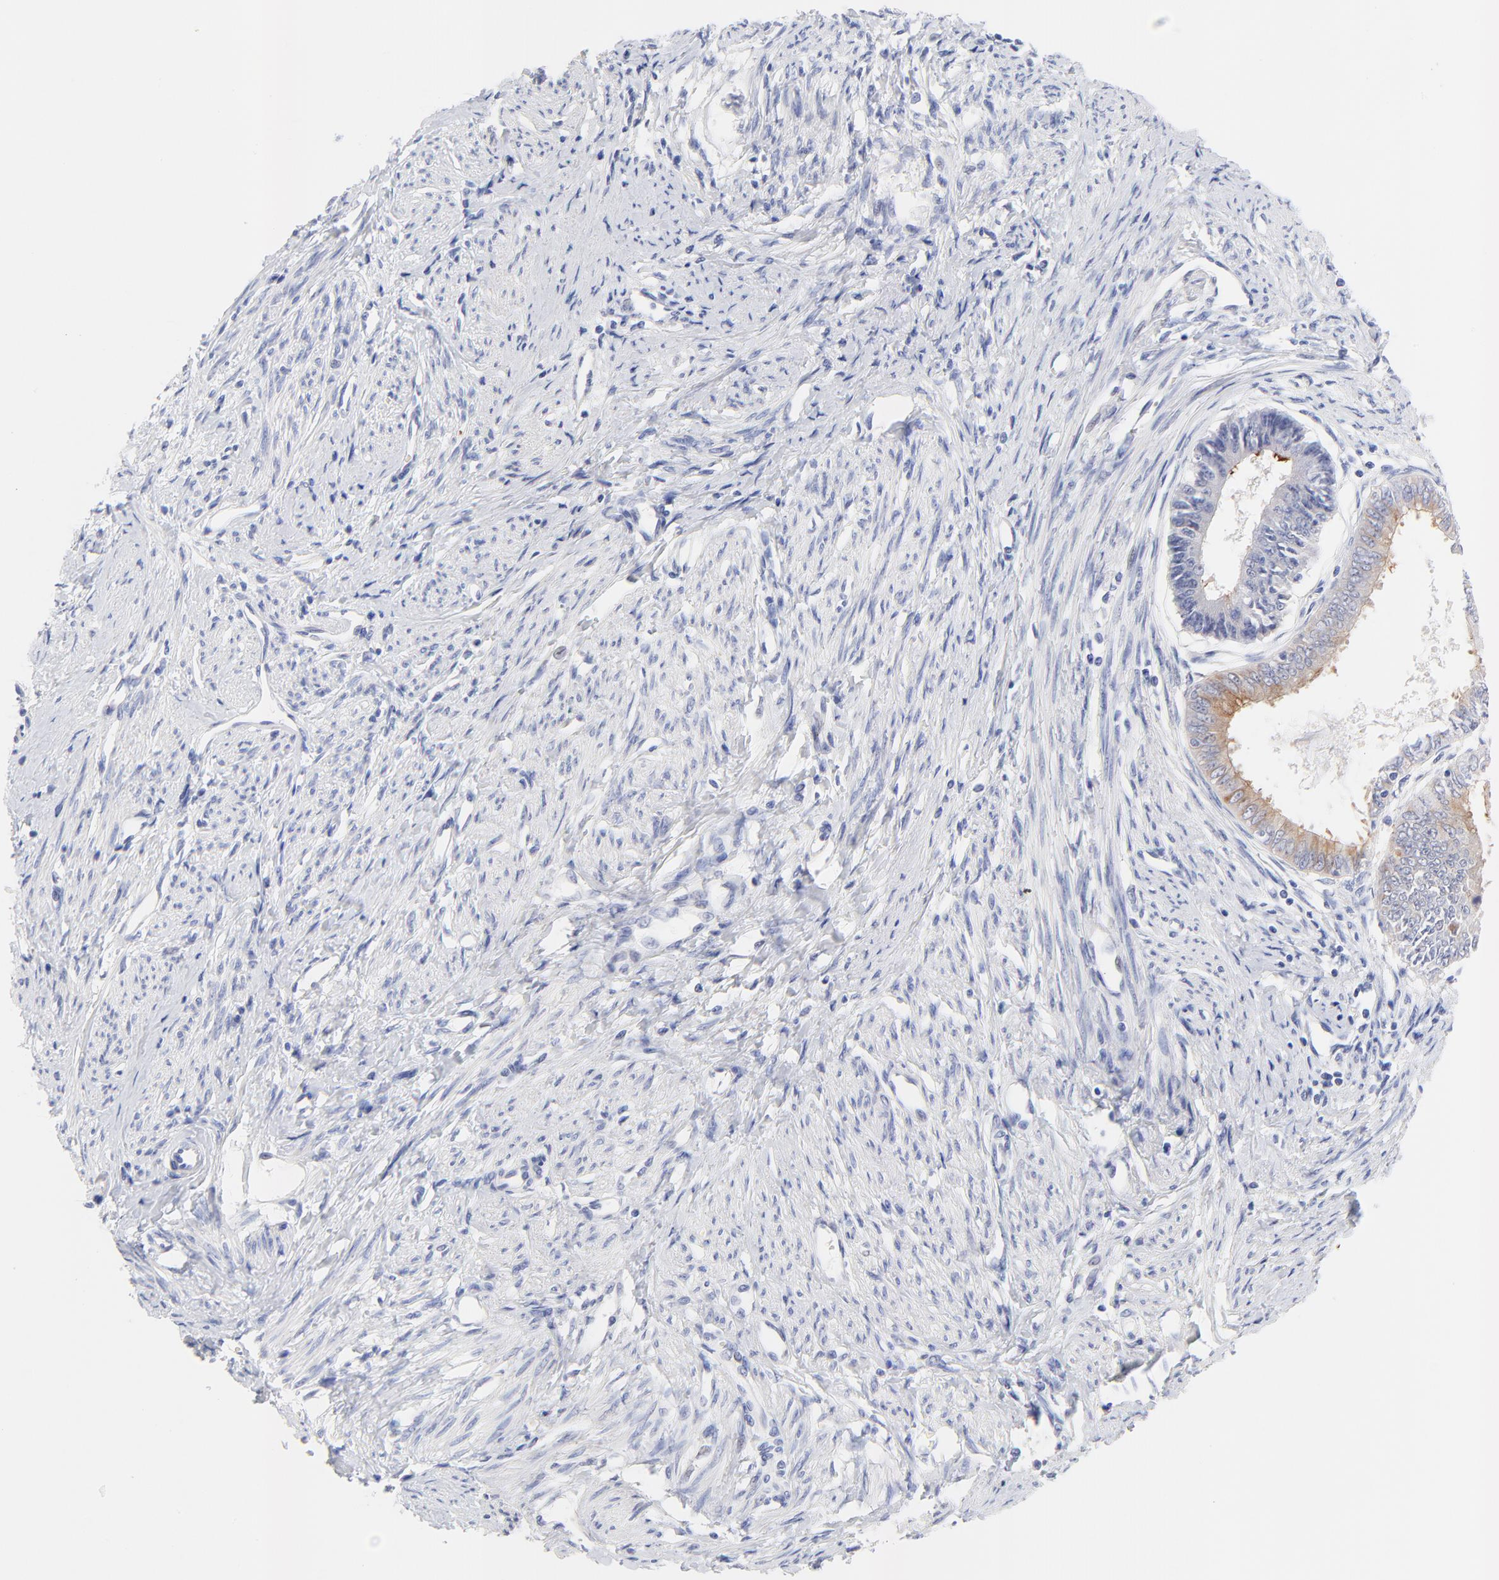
{"staining": {"intensity": "strong", "quantity": "<25%", "location": "cytoplasmic/membranous"}, "tissue": "endometrial cancer", "cell_type": "Tumor cells", "image_type": "cancer", "snomed": [{"axis": "morphology", "description": "Adenocarcinoma, NOS"}, {"axis": "topography", "description": "Endometrium"}], "caption": "Immunohistochemistry (IHC) photomicrograph of human endometrial cancer stained for a protein (brown), which displays medium levels of strong cytoplasmic/membranous positivity in approximately <25% of tumor cells.", "gene": "FAM117B", "patient": {"sex": "female", "age": 76}}